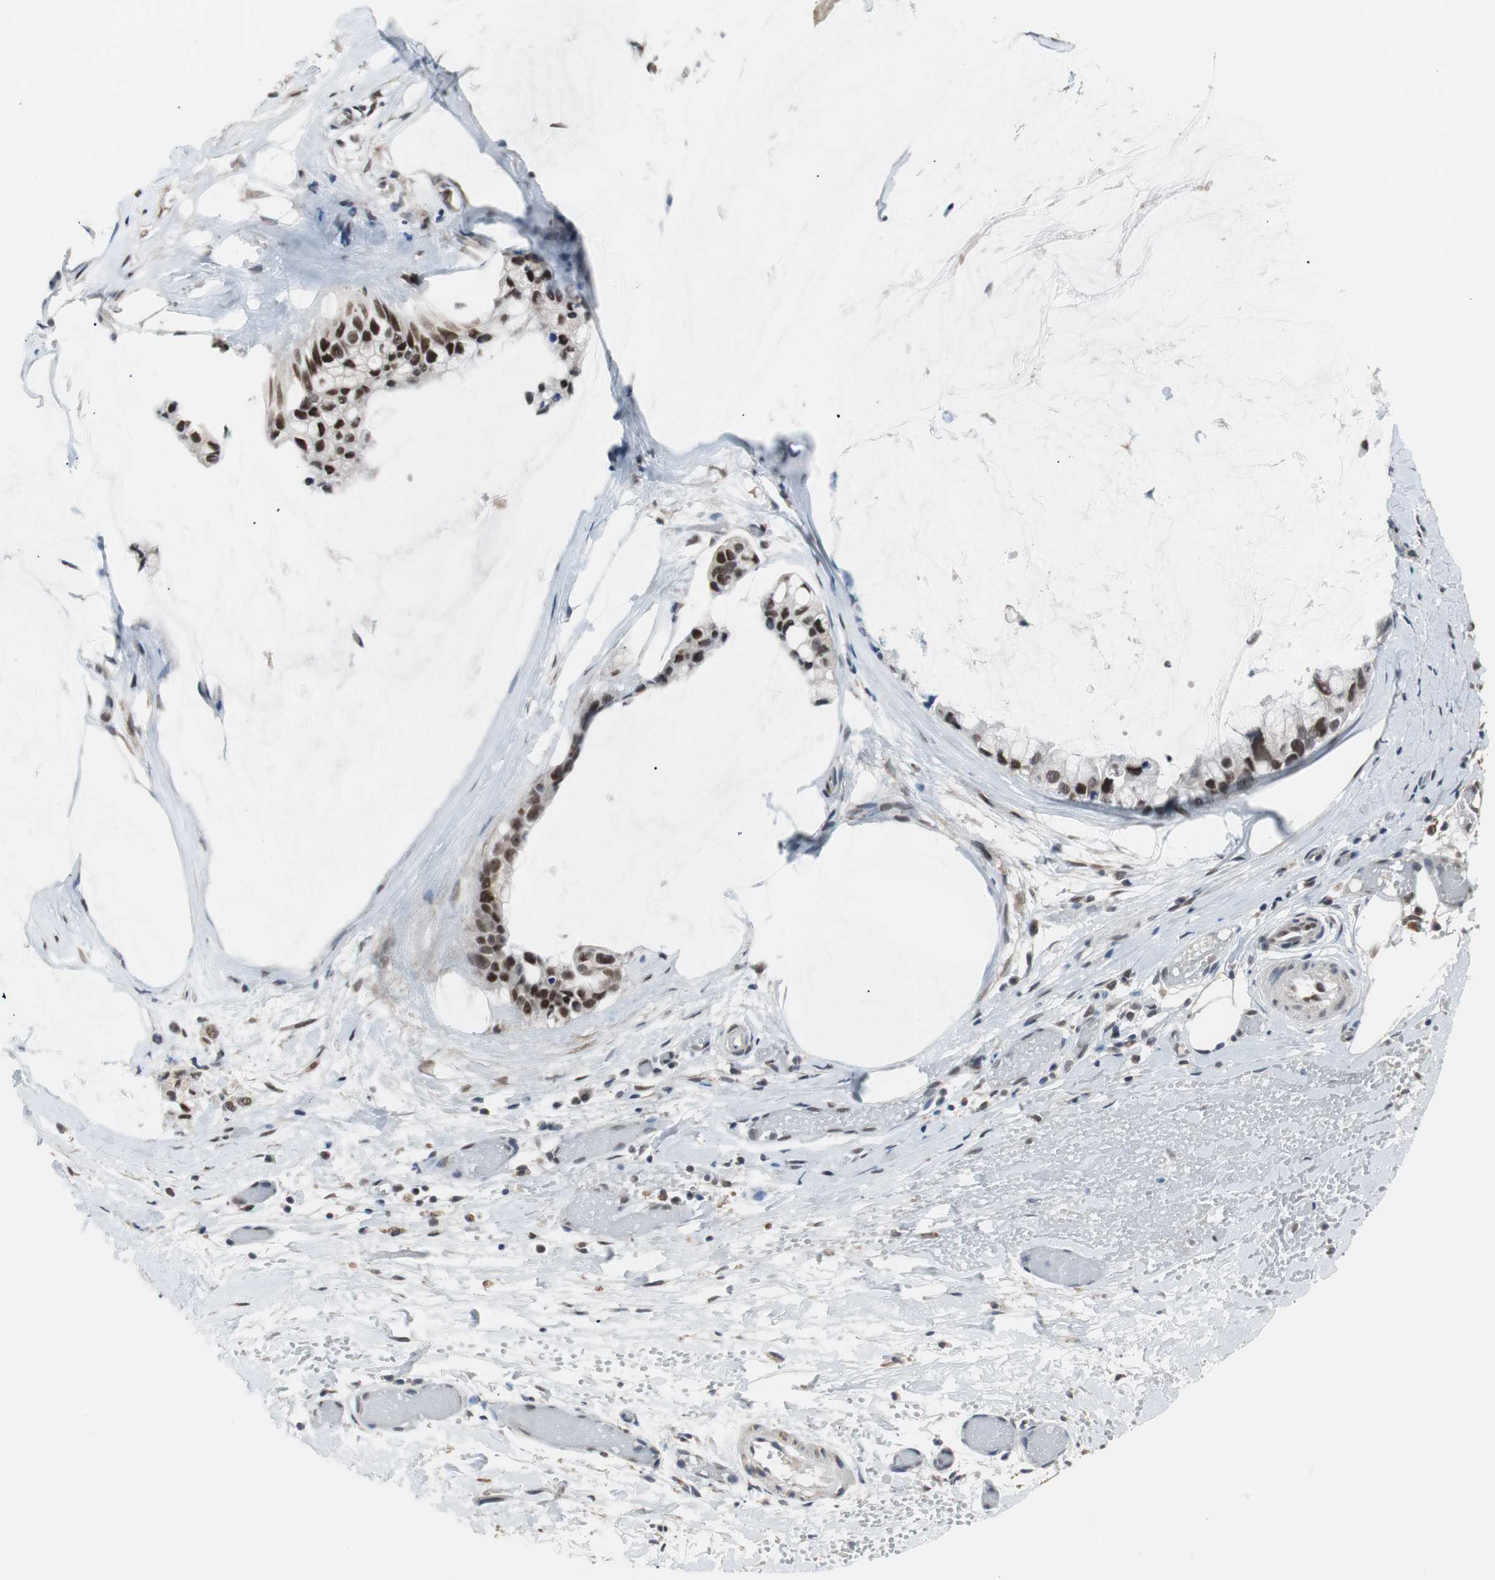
{"staining": {"intensity": "strong", "quantity": ">75%", "location": "nuclear"}, "tissue": "ovarian cancer", "cell_type": "Tumor cells", "image_type": "cancer", "snomed": [{"axis": "morphology", "description": "Cystadenocarcinoma, mucinous, NOS"}, {"axis": "topography", "description": "Ovary"}], "caption": "Immunohistochemistry histopathology image of ovarian cancer stained for a protein (brown), which exhibits high levels of strong nuclear positivity in about >75% of tumor cells.", "gene": "TAF7", "patient": {"sex": "female", "age": 39}}